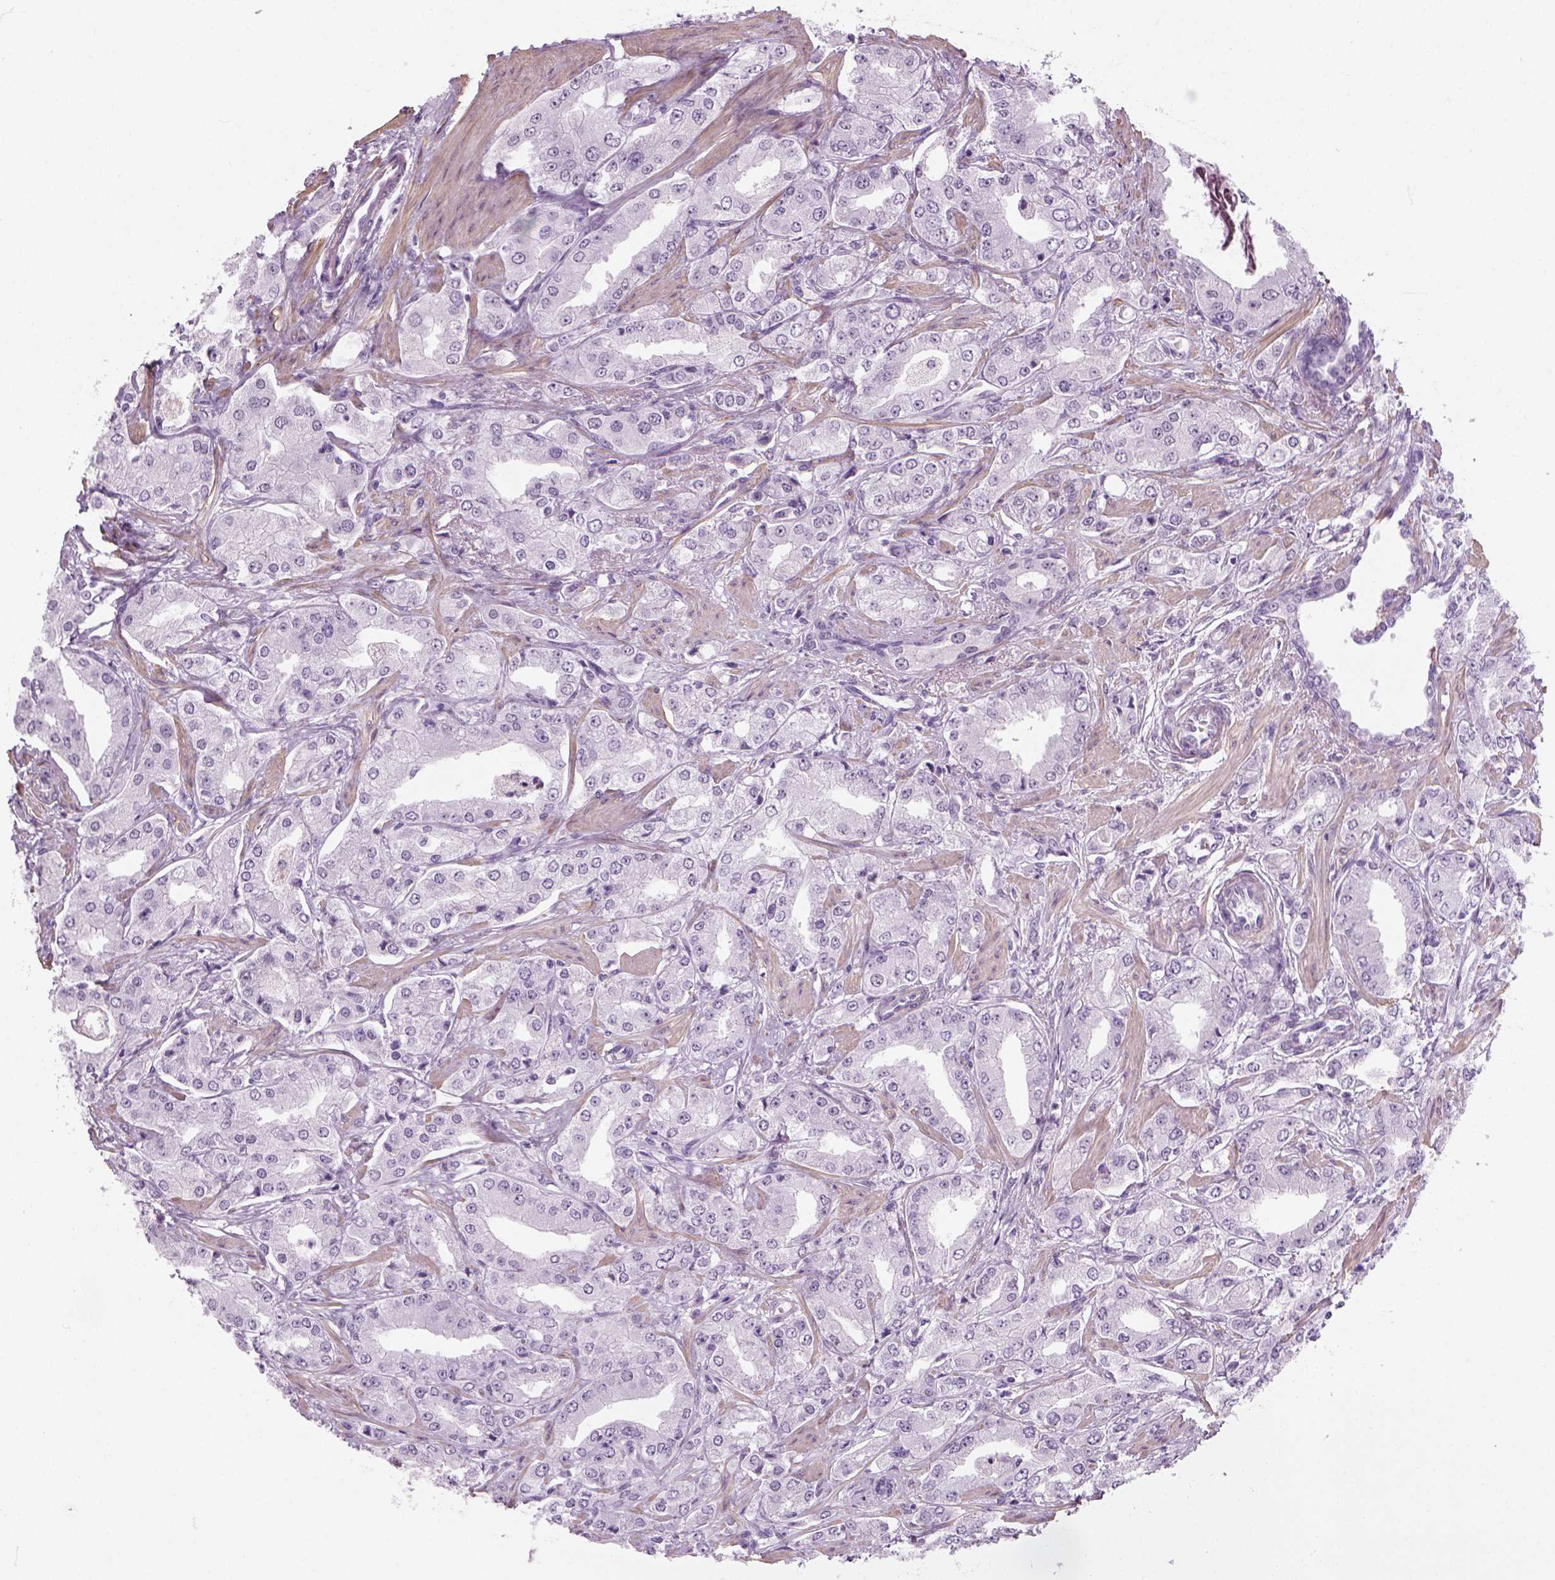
{"staining": {"intensity": "negative", "quantity": "none", "location": "none"}, "tissue": "prostate cancer", "cell_type": "Tumor cells", "image_type": "cancer", "snomed": [{"axis": "morphology", "description": "Adenocarcinoma, Low grade"}, {"axis": "topography", "description": "Prostate"}], "caption": "Image shows no significant protein expression in tumor cells of low-grade adenocarcinoma (prostate).", "gene": "ZNF865", "patient": {"sex": "male", "age": 60}}